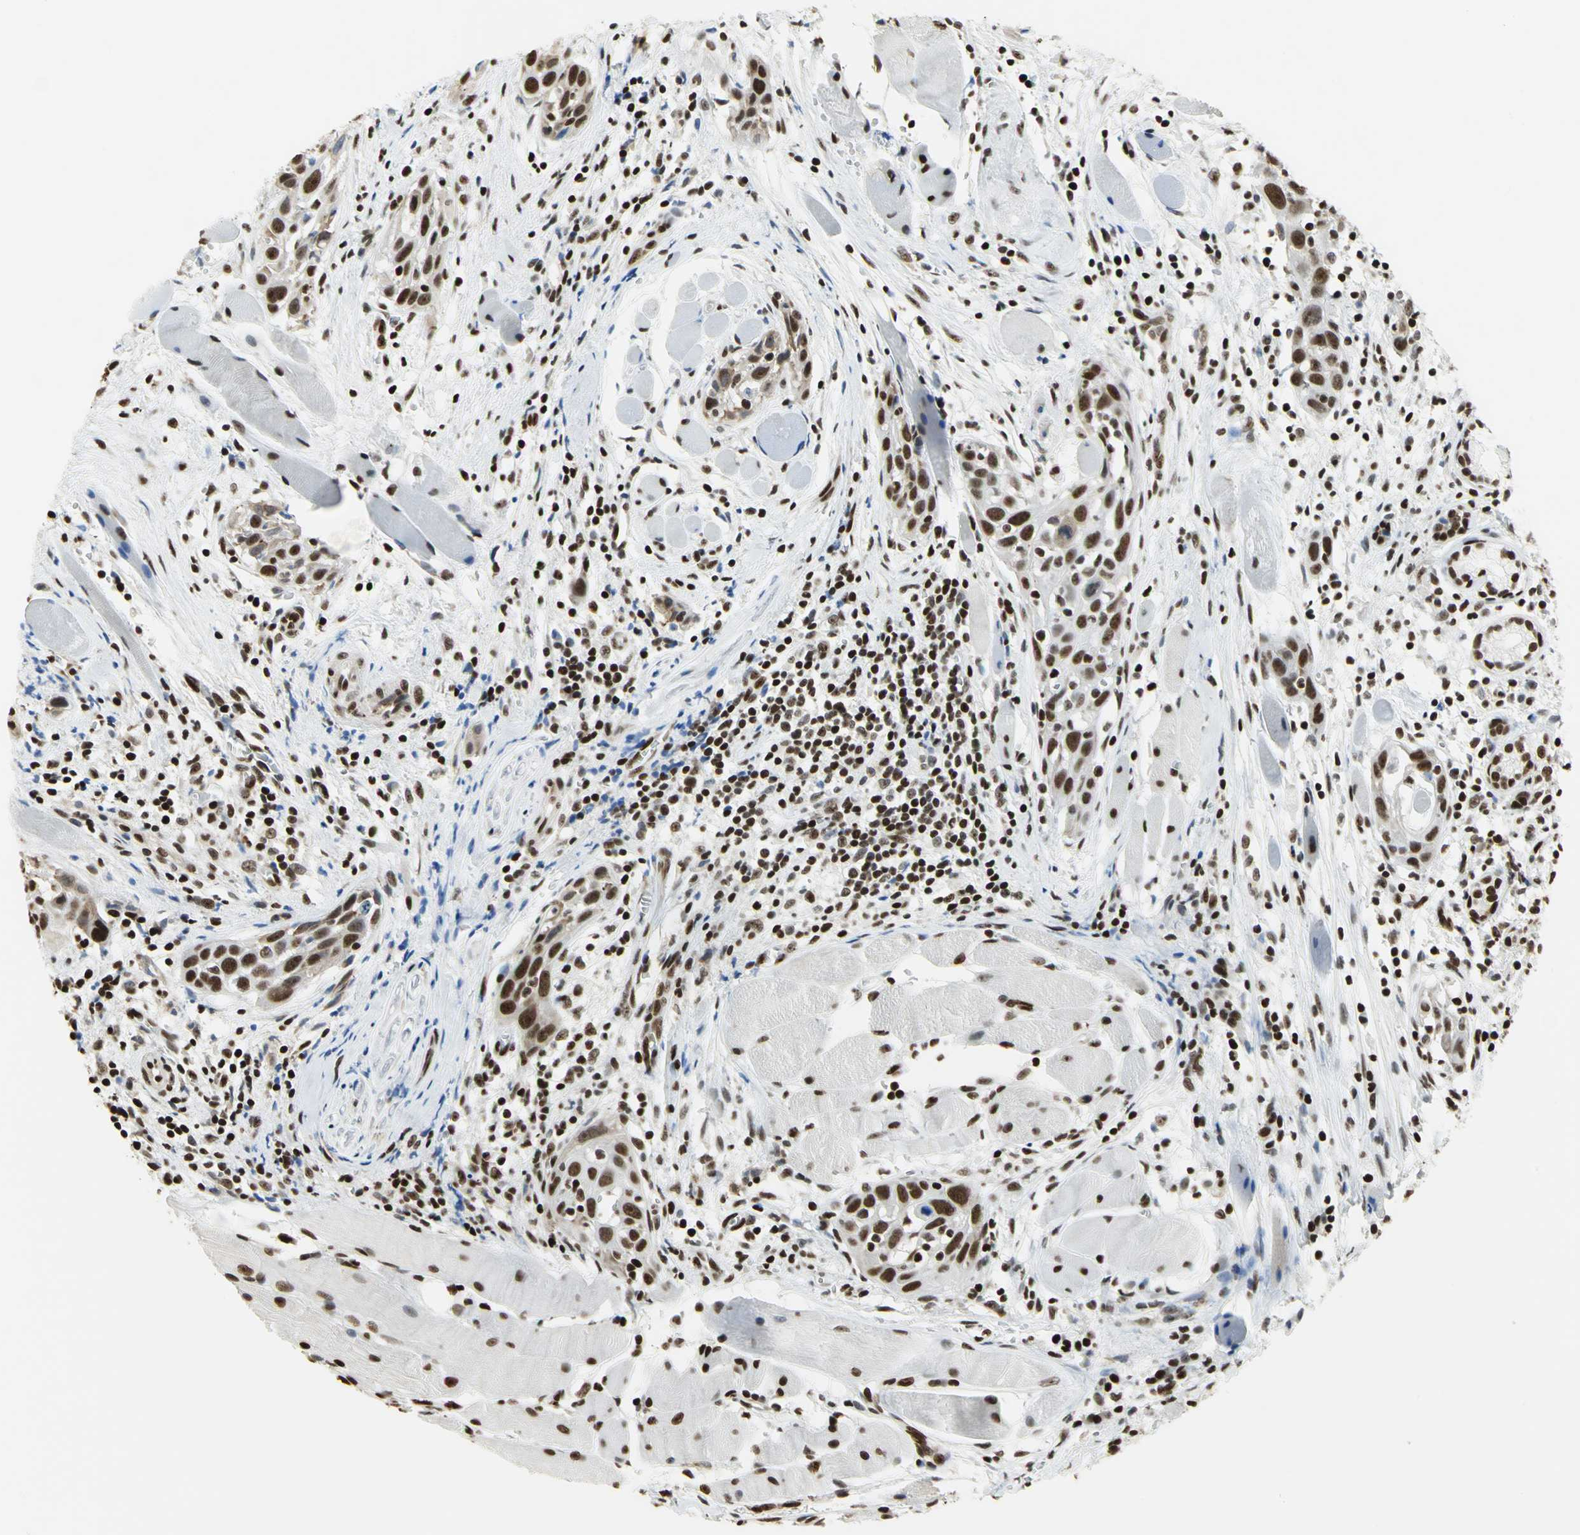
{"staining": {"intensity": "strong", "quantity": ">75%", "location": "nuclear"}, "tissue": "head and neck cancer", "cell_type": "Tumor cells", "image_type": "cancer", "snomed": [{"axis": "morphology", "description": "Squamous cell carcinoma, NOS"}, {"axis": "topography", "description": "Oral tissue"}, {"axis": "topography", "description": "Head-Neck"}], "caption": "This micrograph shows immunohistochemistry (IHC) staining of human head and neck cancer (squamous cell carcinoma), with high strong nuclear expression in about >75% of tumor cells.", "gene": "HMGB1", "patient": {"sex": "female", "age": 50}}